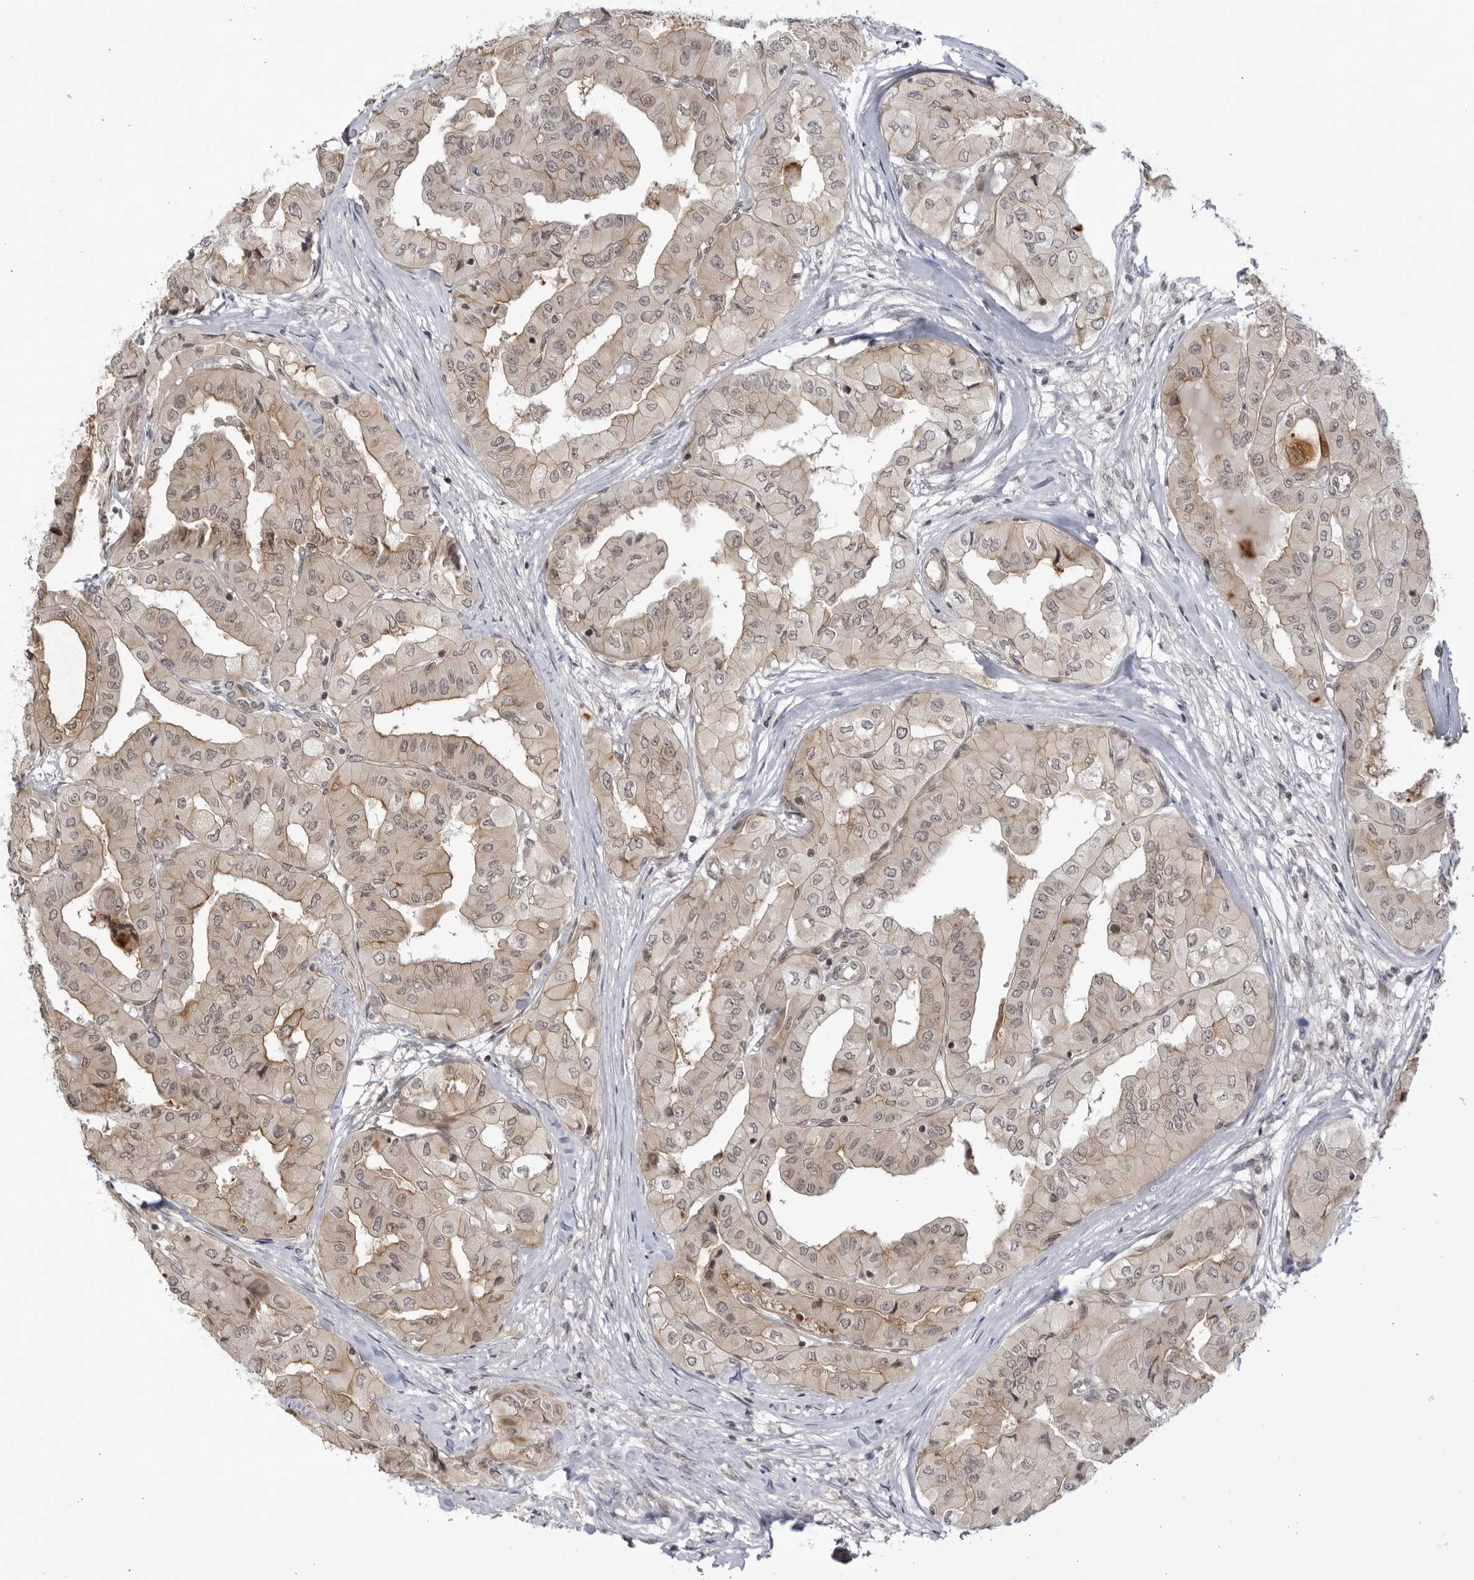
{"staining": {"intensity": "weak", "quantity": ">75%", "location": "cytoplasmic/membranous"}, "tissue": "thyroid cancer", "cell_type": "Tumor cells", "image_type": "cancer", "snomed": [{"axis": "morphology", "description": "Papillary adenocarcinoma, NOS"}, {"axis": "topography", "description": "Thyroid gland"}], "caption": "High-magnification brightfield microscopy of thyroid cancer stained with DAB (brown) and counterstained with hematoxylin (blue). tumor cells exhibit weak cytoplasmic/membranous expression is seen in approximately>75% of cells. (Stains: DAB (3,3'-diaminobenzidine) in brown, nuclei in blue, Microscopy: brightfield microscopy at high magnification).", "gene": "CNBD1", "patient": {"sex": "female", "age": 59}}